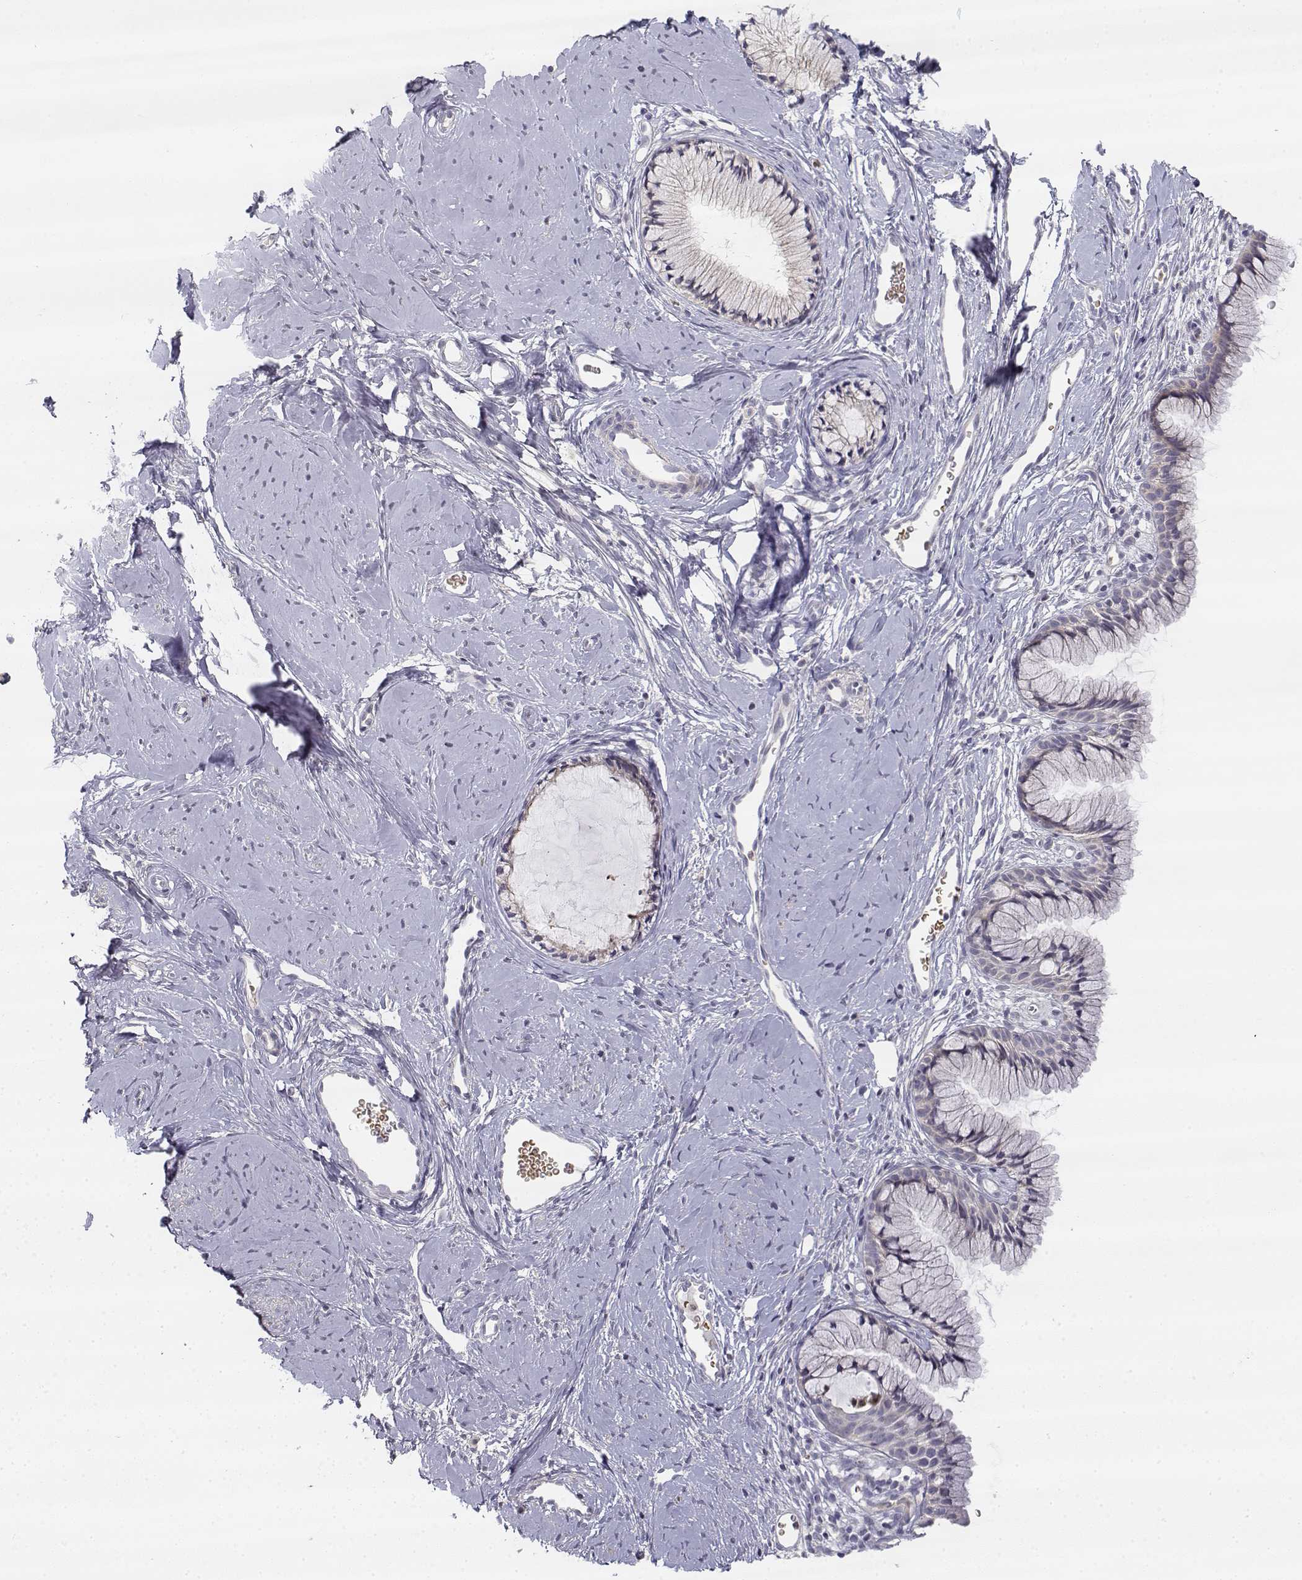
{"staining": {"intensity": "negative", "quantity": "none", "location": "none"}, "tissue": "cervix", "cell_type": "Glandular cells", "image_type": "normal", "snomed": [{"axis": "morphology", "description": "Normal tissue, NOS"}, {"axis": "topography", "description": "Cervix"}], "caption": "Human cervix stained for a protein using immunohistochemistry demonstrates no positivity in glandular cells.", "gene": "GLIPR1L2", "patient": {"sex": "female", "age": 40}}